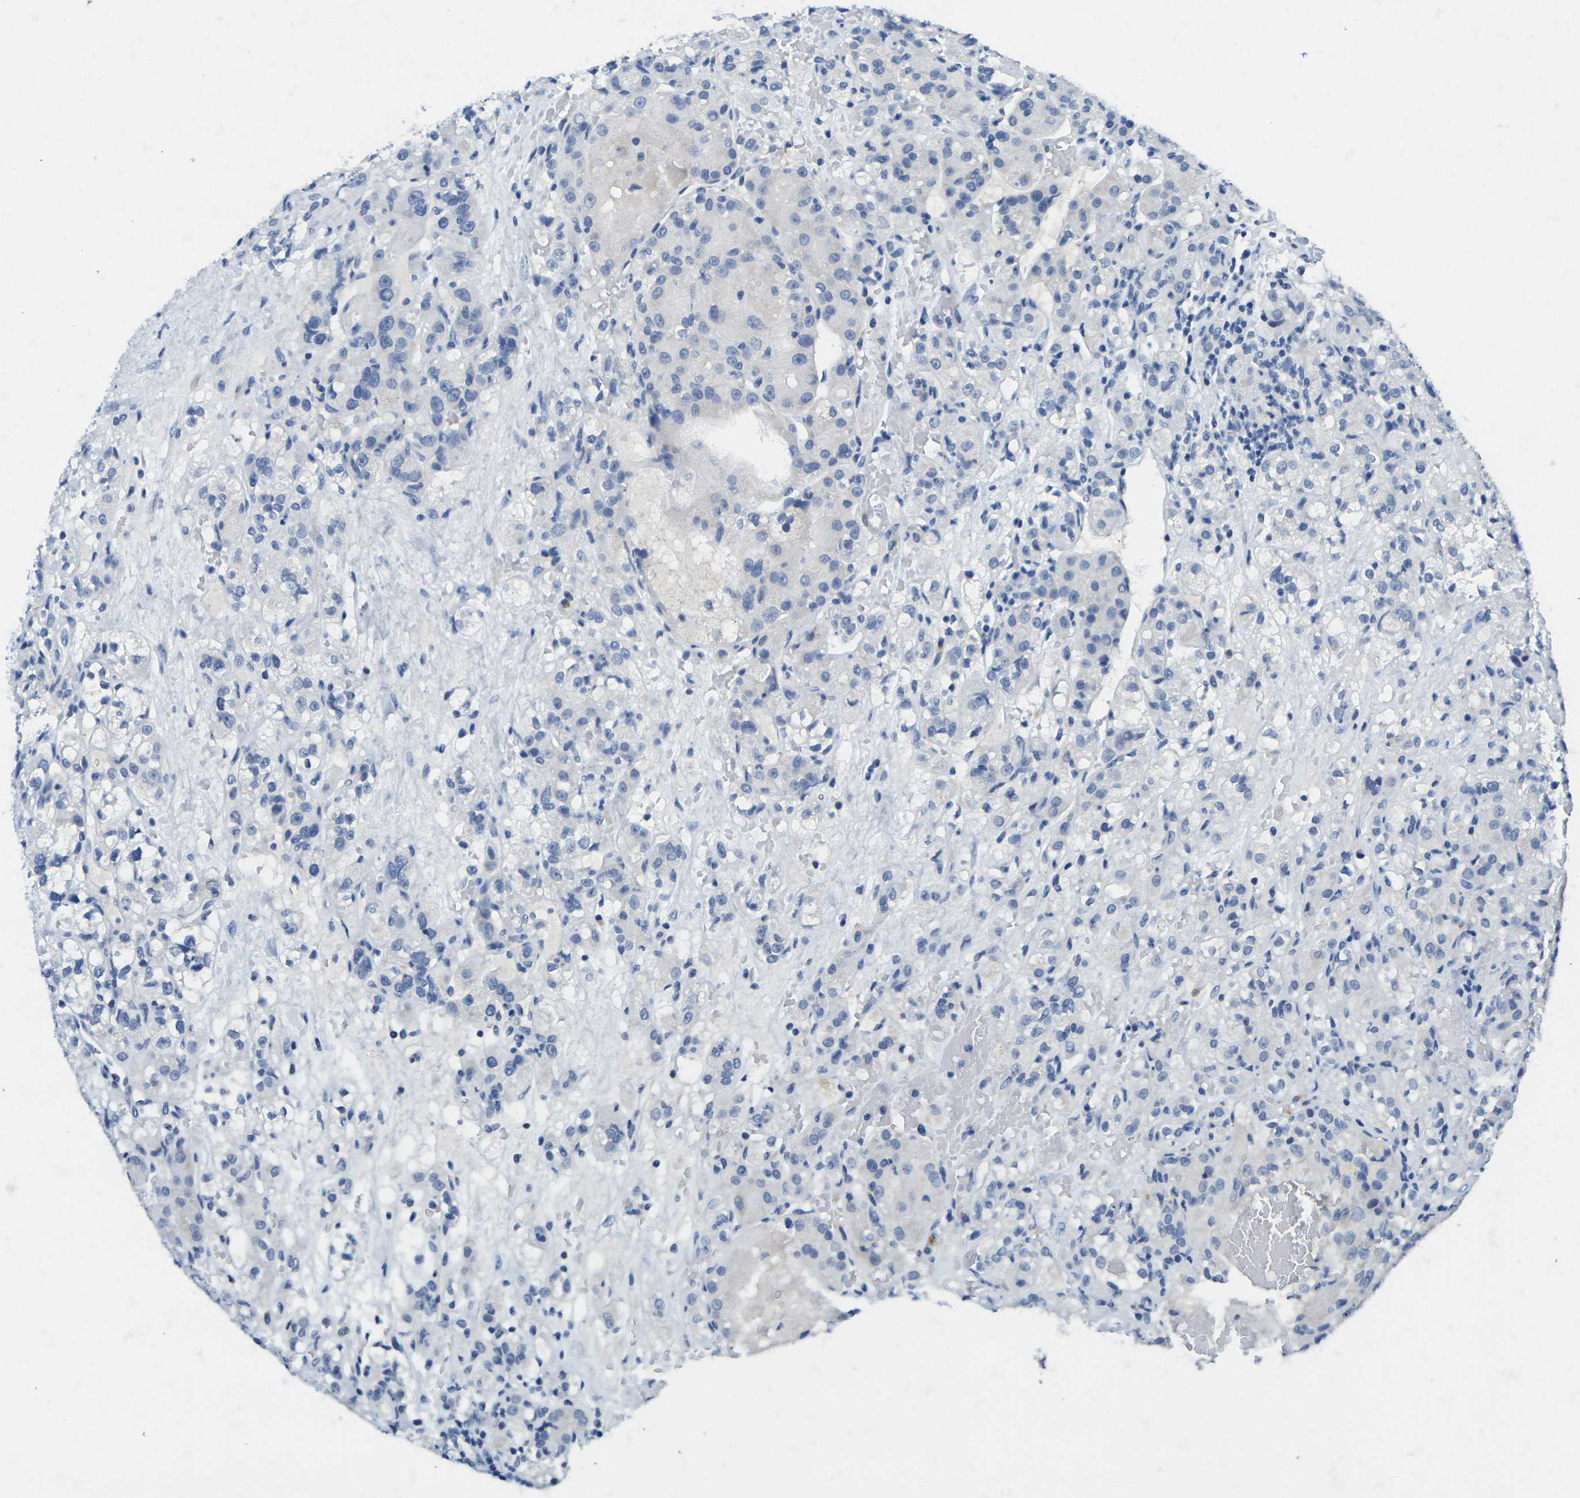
{"staining": {"intensity": "negative", "quantity": "none", "location": "none"}, "tissue": "renal cancer", "cell_type": "Tumor cells", "image_type": "cancer", "snomed": [{"axis": "morphology", "description": "Normal tissue, NOS"}, {"axis": "morphology", "description": "Adenocarcinoma, NOS"}, {"axis": "topography", "description": "Kidney"}], "caption": "Image shows no significant protein staining in tumor cells of renal cancer (adenocarcinoma). (DAB IHC, high magnification).", "gene": "FAM3D", "patient": {"sex": "male", "age": 61}}